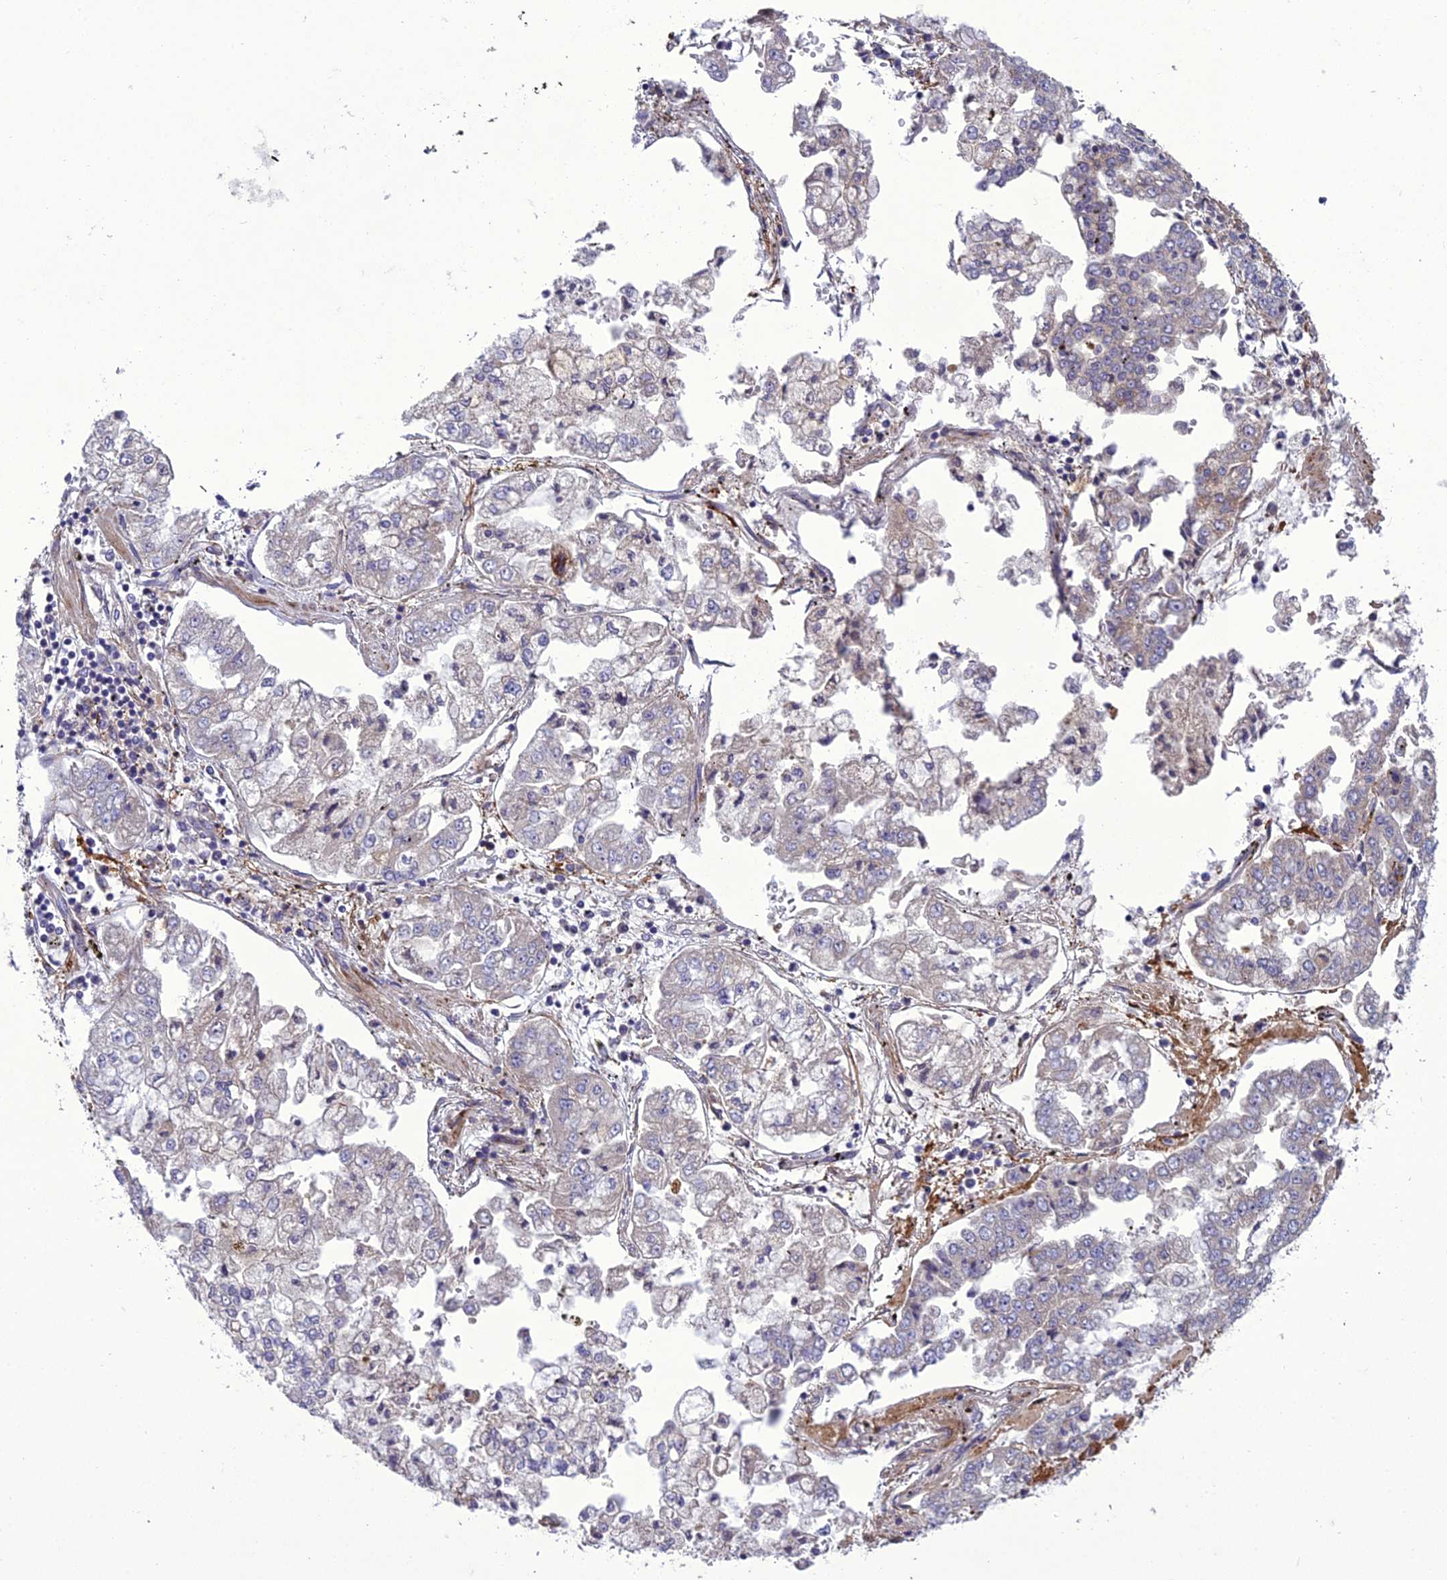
{"staining": {"intensity": "negative", "quantity": "none", "location": "none"}, "tissue": "stomach cancer", "cell_type": "Tumor cells", "image_type": "cancer", "snomed": [{"axis": "morphology", "description": "Adenocarcinoma, NOS"}, {"axis": "topography", "description": "Stomach"}], "caption": "Tumor cells are negative for brown protein staining in stomach cancer (adenocarcinoma).", "gene": "ADIPOR2", "patient": {"sex": "male", "age": 76}}